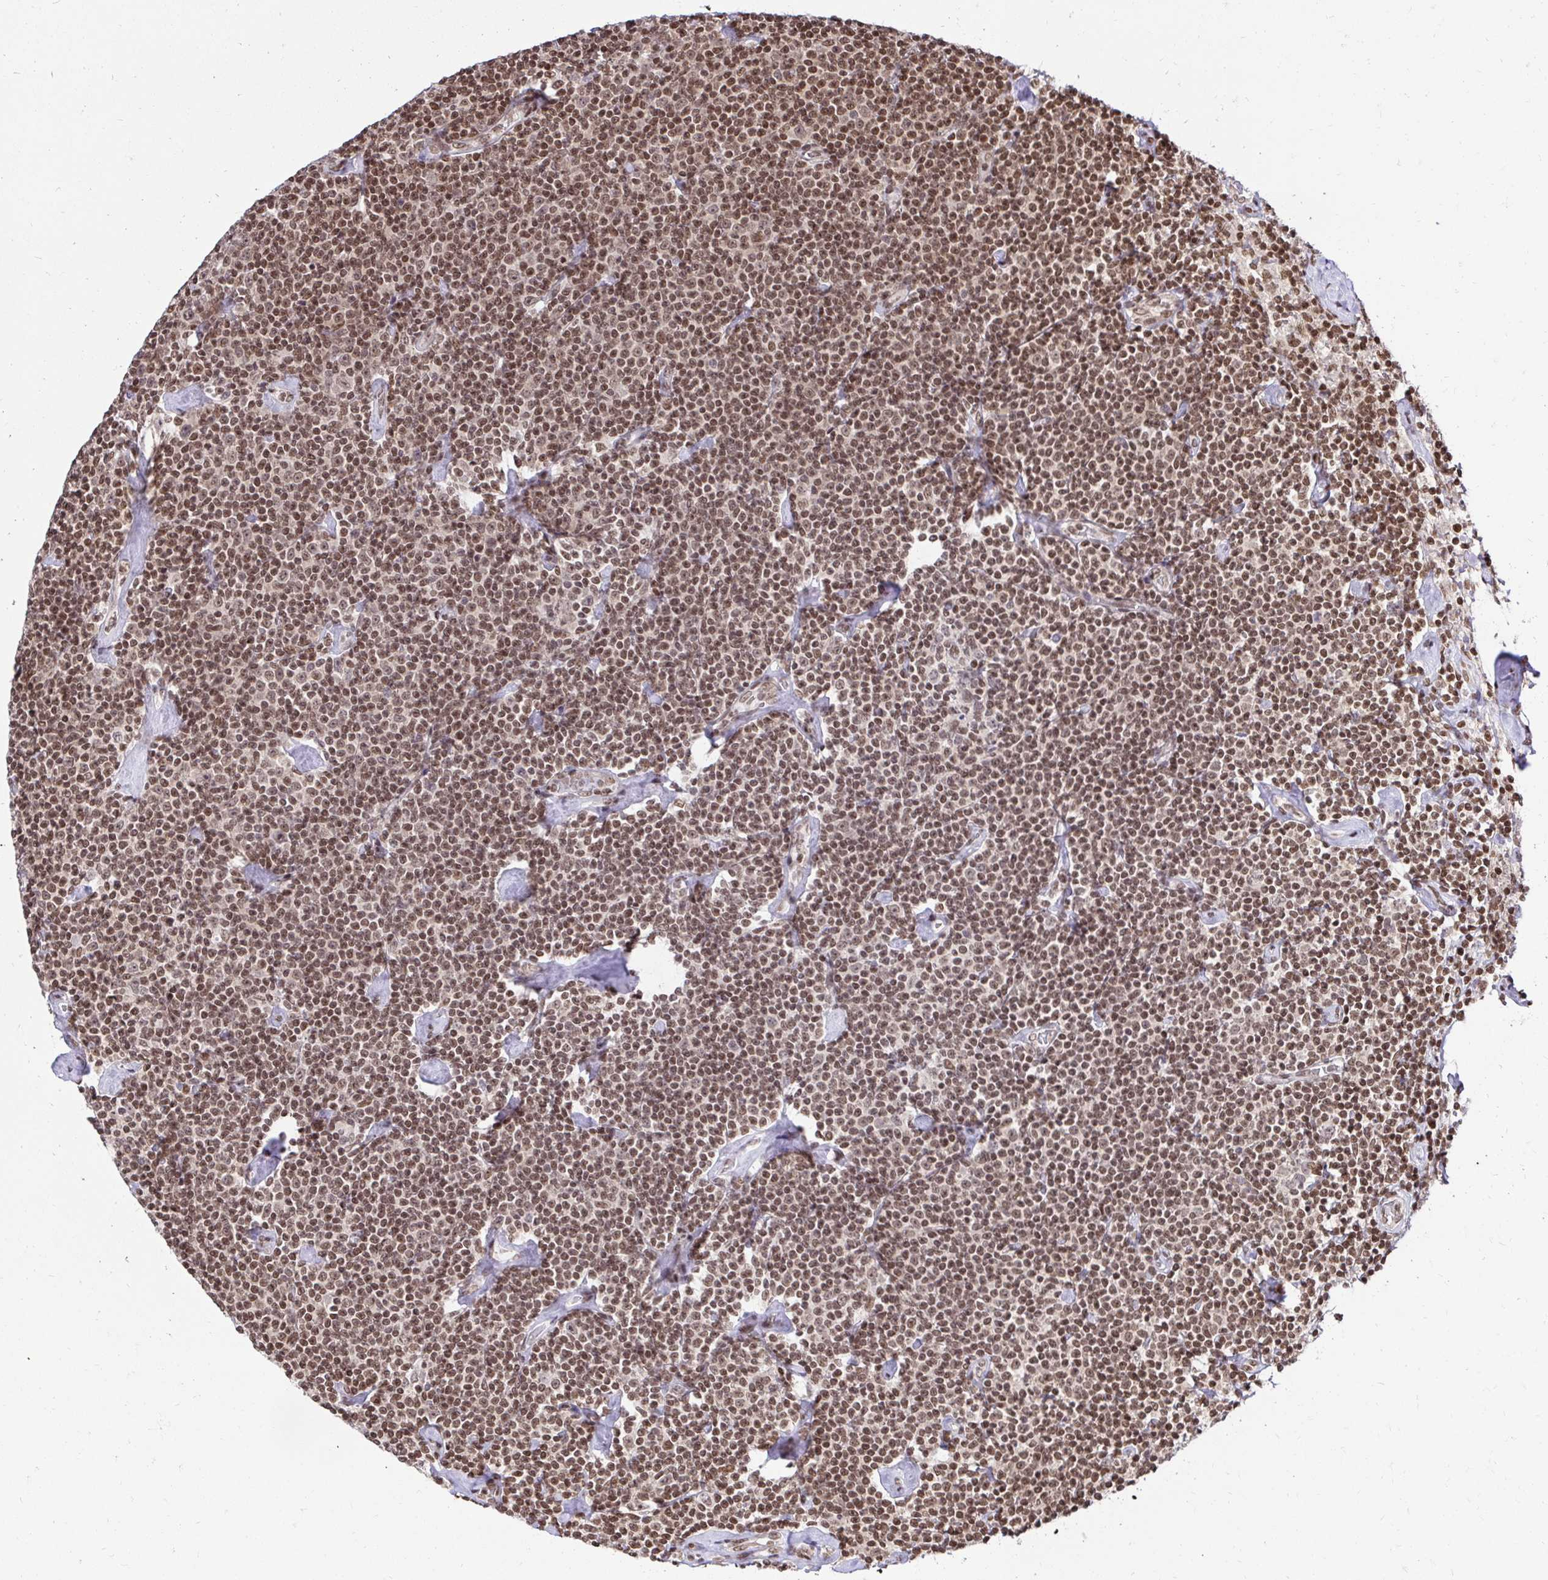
{"staining": {"intensity": "moderate", "quantity": ">75%", "location": "nuclear"}, "tissue": "lymphoma", "cell_type": "Tumor cells", "image_type": "cancer", "snomed": [{"axis": "morphology", "description": "Malignant lymphoma, non-Hodgkin's type, Low grade"}, {"axis": "topography", "description": "Lymph node"}], "caption": "Moderate nuclear expression for a protein is appreciated in about >75% of tumor cells of lymphoma using immunohistochemistry.", "gene": "GLYR1", "patient": {"sex": "male", "age": 81}}